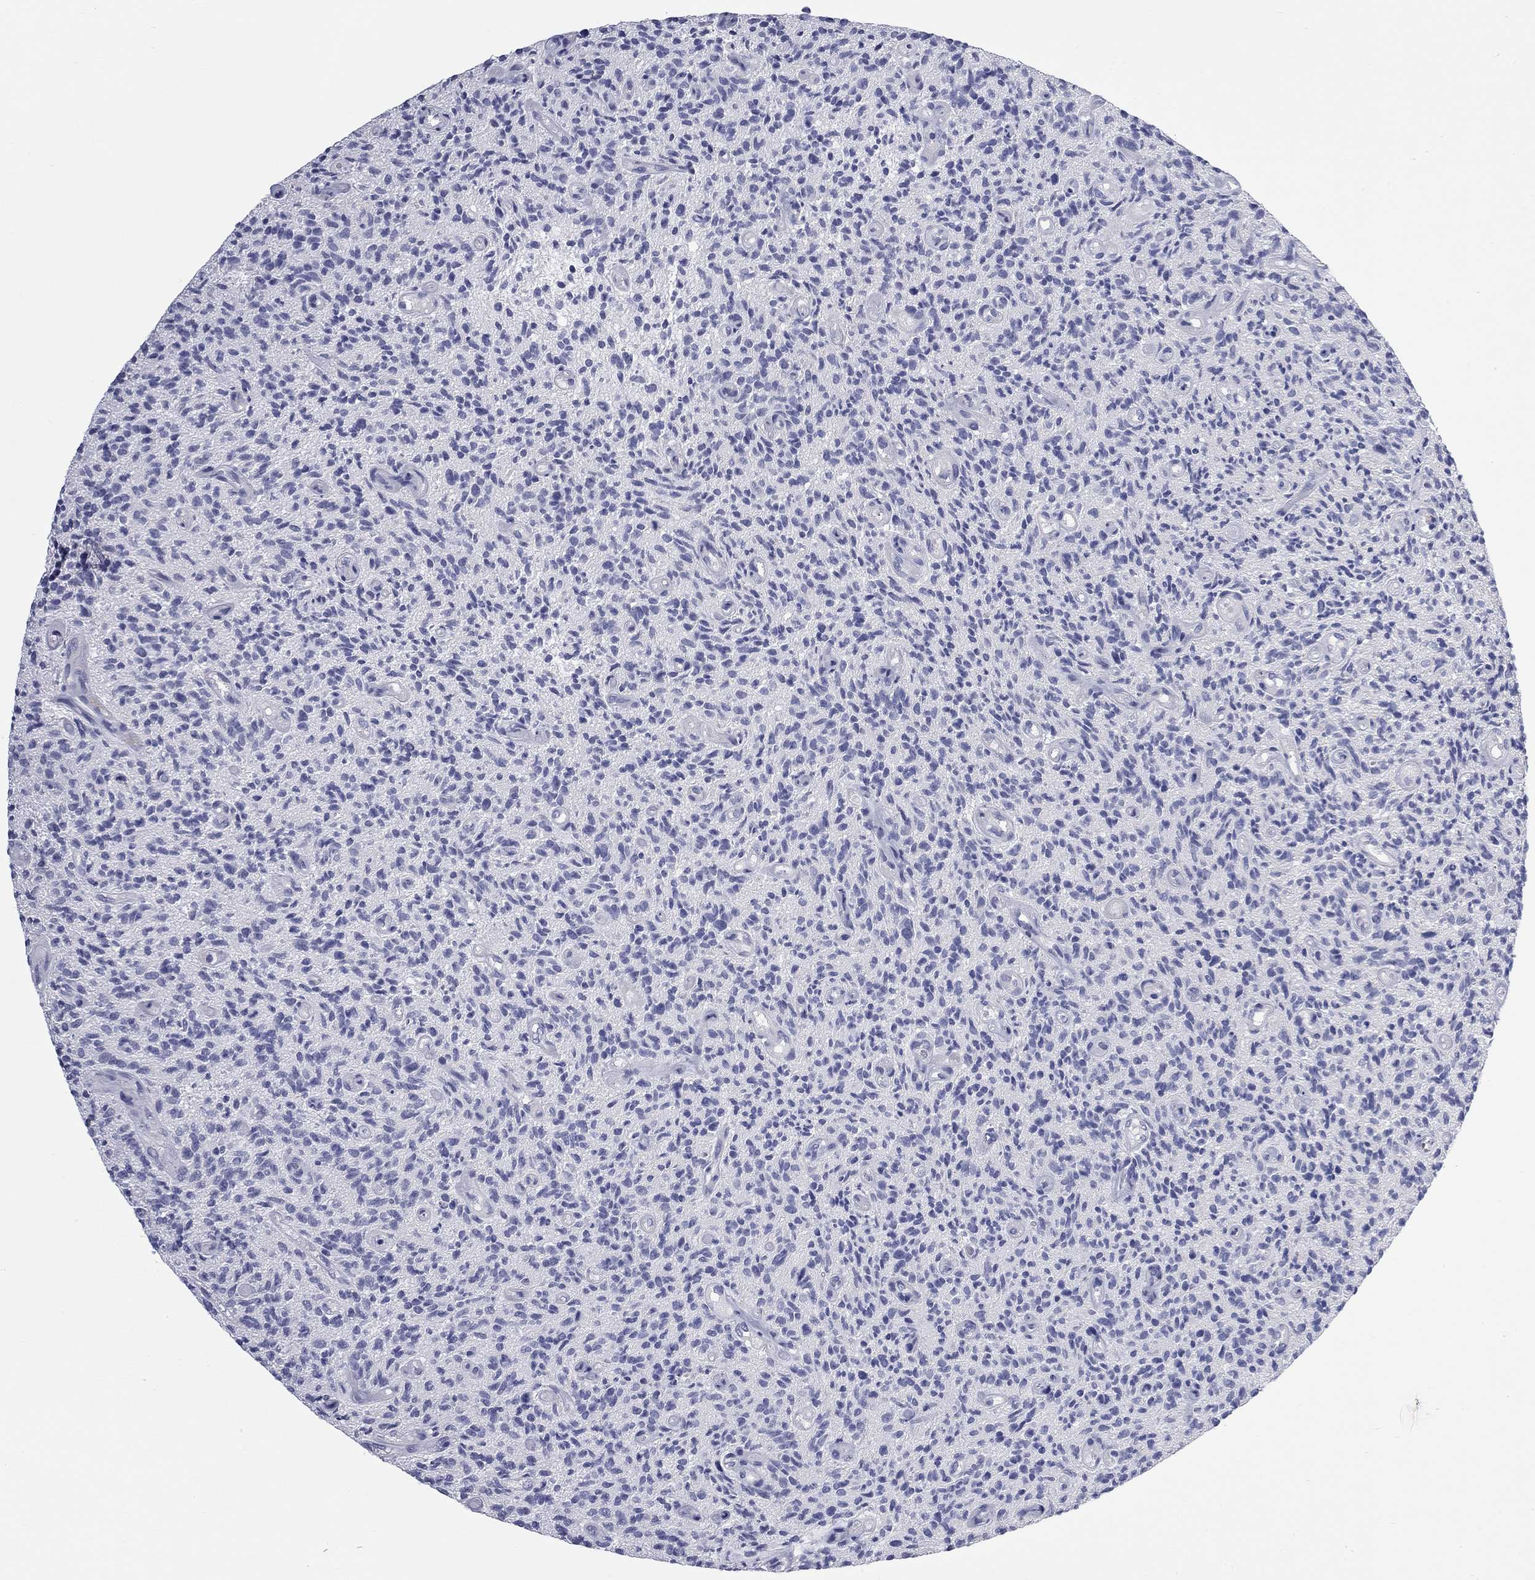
{"staining": {"intensity": "negative", "quantity": "none", "location": "none"}, "tissue": "glioma", "cell_type": "Tumor cells", "image_type": "cancer", "snomed": [{"axis": "morphology", "description": "Glioma, malignant, High grade"}, {"axis": "topography", "description": "Brain"}], "caption": "Tumor cells are negative for brown protein staining in malignant glioma (high-grade).", "gene": "ABCB4", "patient": {"sex": "male", "age": 64}}